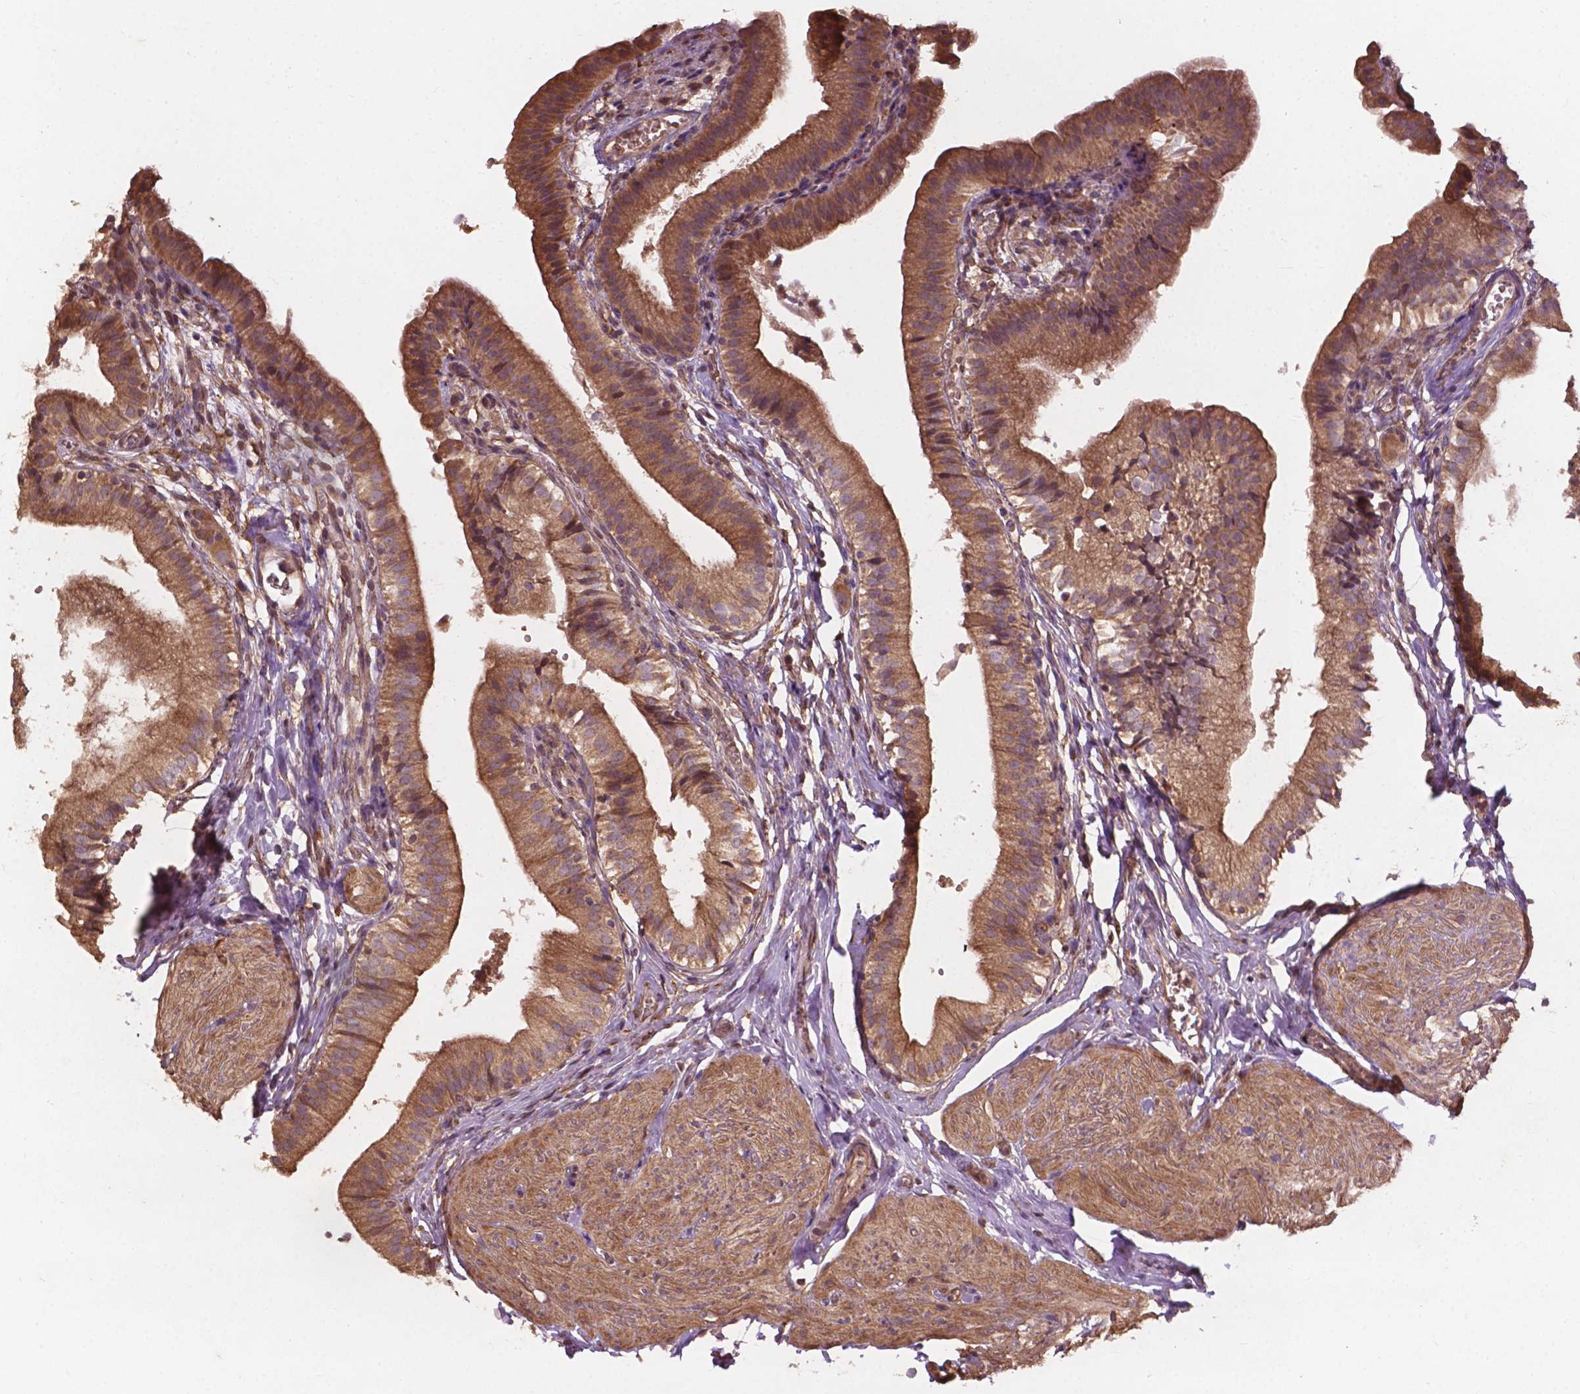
{"staining": {"intensity": "moderate", "quantity": ">75%", "location": "cytoplasmic/membranous"}, "tissue": "gallbladder", "cell_type": "Glandular cells", "image_type": "normal", "snomed": [{"axis": "morphology", "description": "Normal tissue, NOS"}, {"axis": "topography", "description": "Gallbladder"}, {"axis": "topography", "description": "Peripheral nerve tissue"}], "caption": "Gallbladder stained with DAB immunohistochemistry displays medium levels of moderate cytoplasmic/membranous expression in approximately >75% of glandular cells.", "gene": "CDC42BPA", "patient": {"sex": "male", "age": 17}}